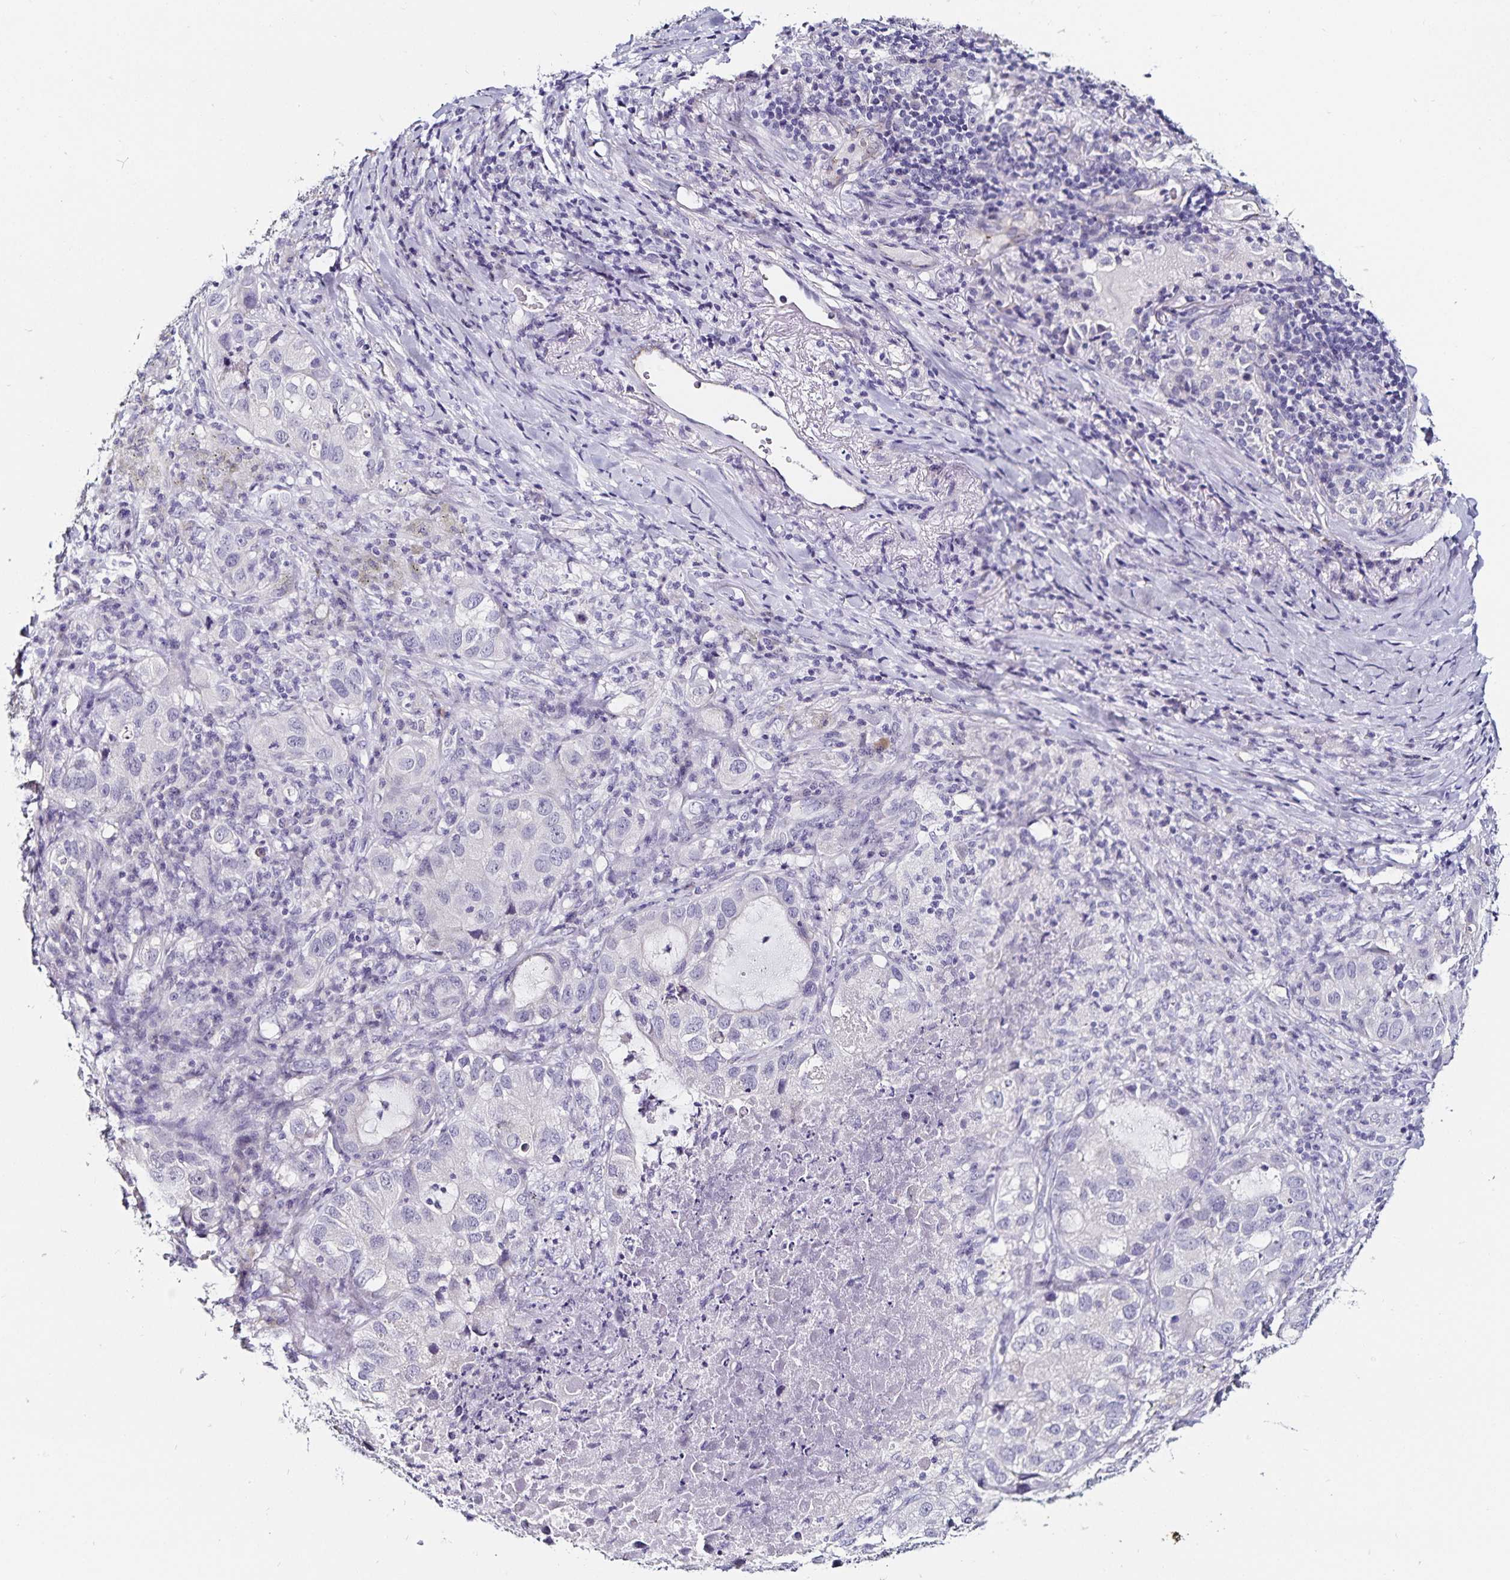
{"staining": {"intensity": "negative", "quantity": "none", "location": "none"}, "tissue": "lung cancer", "cell_type": "Tumor cells", "image_type": "cancer", "snomed": [{"axis": "morphology", "description": "Normal morphology"}, {"axis": "morphology", "description": "Adenocarcinoma, NOS"}, {"axis": "topography", "description": "Lymph node"}, {"axis": "topography", "description": "Lung"}], "caption": "This is an immunohistochemistry (IHC) micrograph of human adenocarcinoma (lung). There is no expression in tumor cells.", "gene": "TSPAN7", "patient": {"sex": "female", "age": 51}}